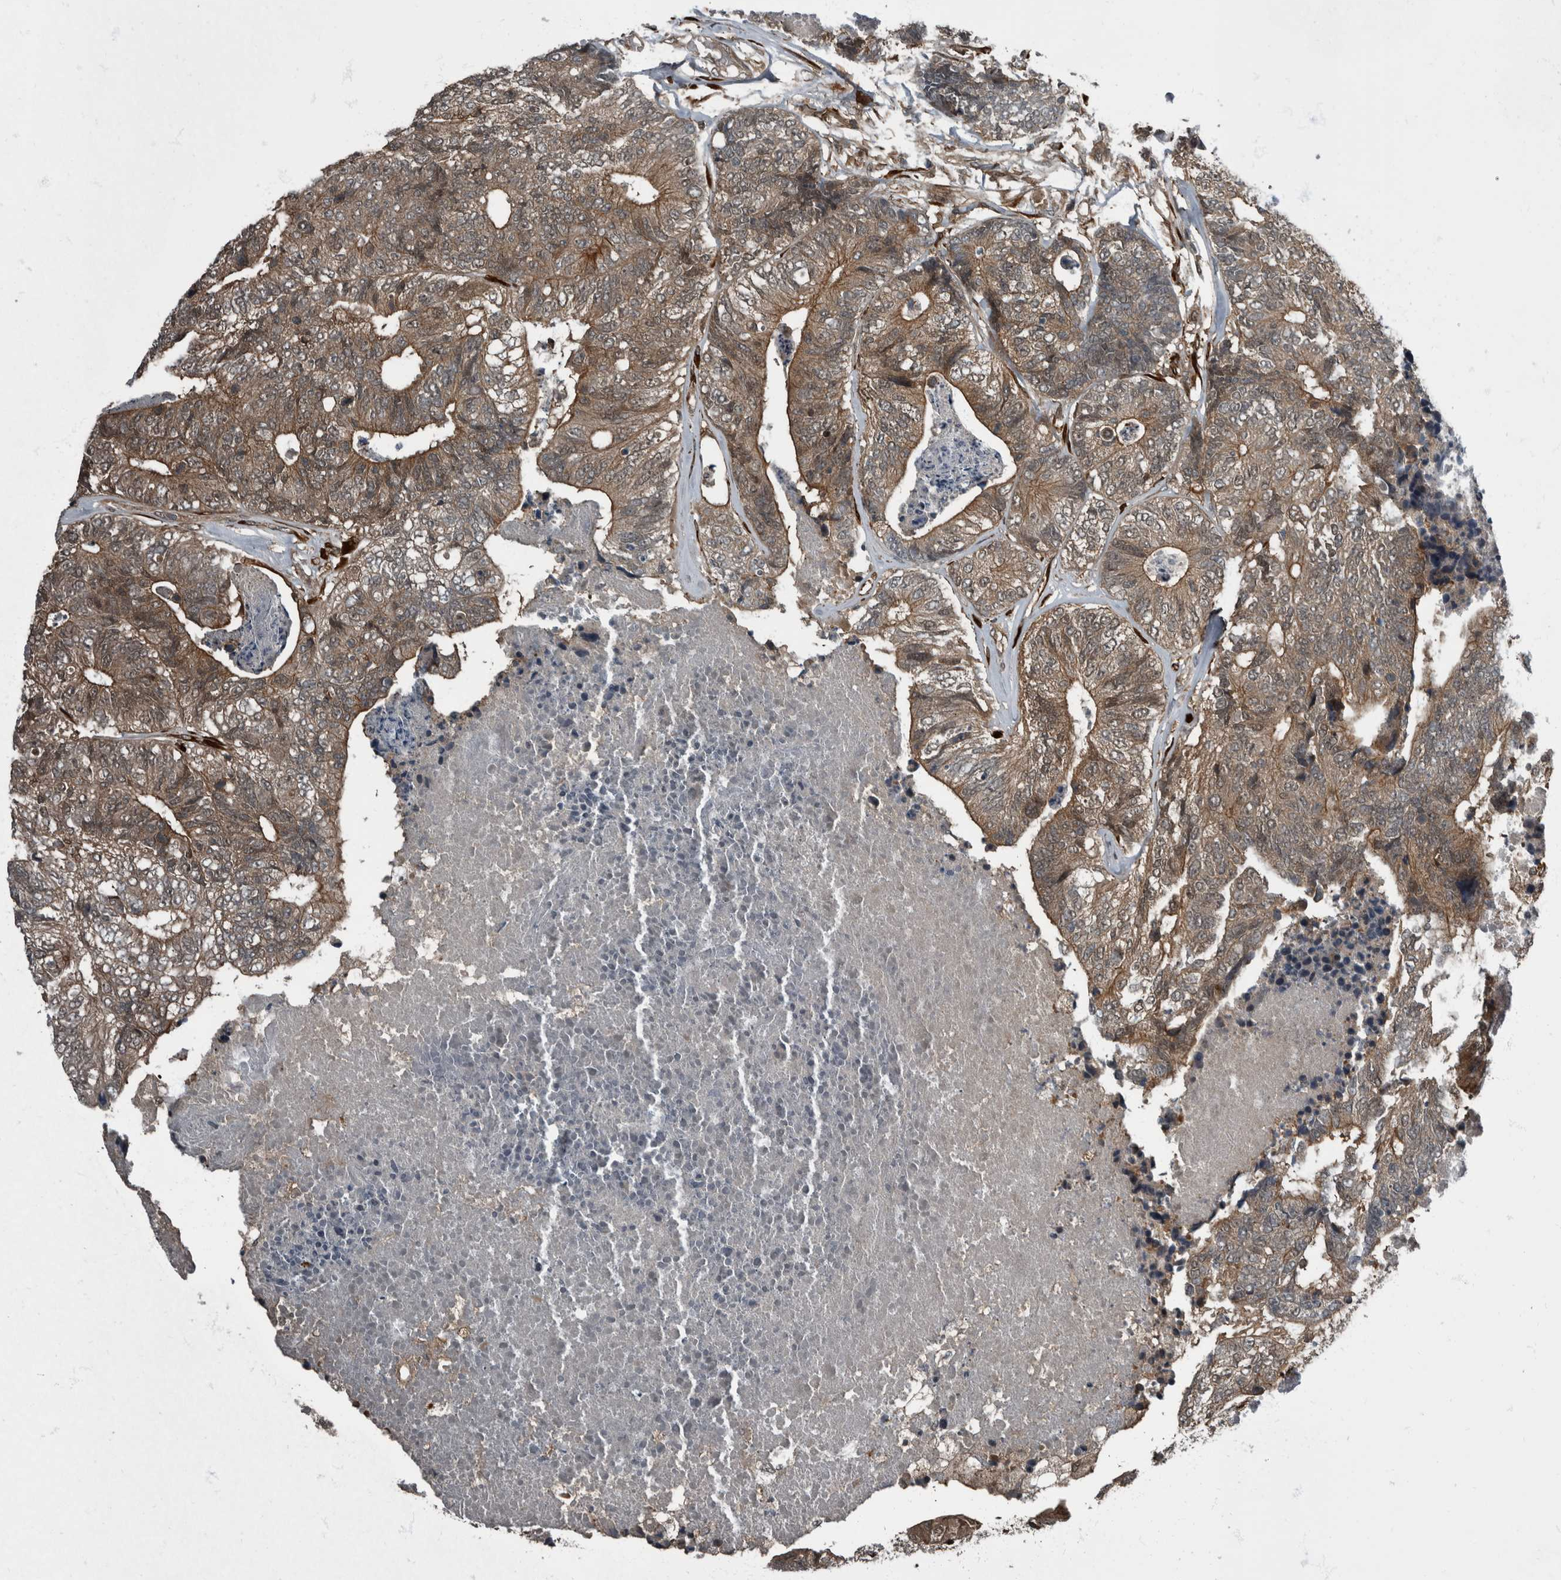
{"staining": {"intensity": "moderate", "quantity": ">75%", "location": "cytoplasmic/membranous"}, "tissue": "colorectal cancer", "cell_type": "Tumor cells", "image_type": "cancer", "snomed": [{"axis": "morphology", "description": "Adenocarcinoma, NOS"}, {"axis": "topography", "description": "Colon"}], "caption": "An IHC photomicrograph of tumor tissue is shown. Protein staining in brown labels moderate cytoplasmic/membranous positivity in colorectal cancer within tumor cells.", "gene": "RABGGTB", "patient": {"sex": "female", "age": 67}}